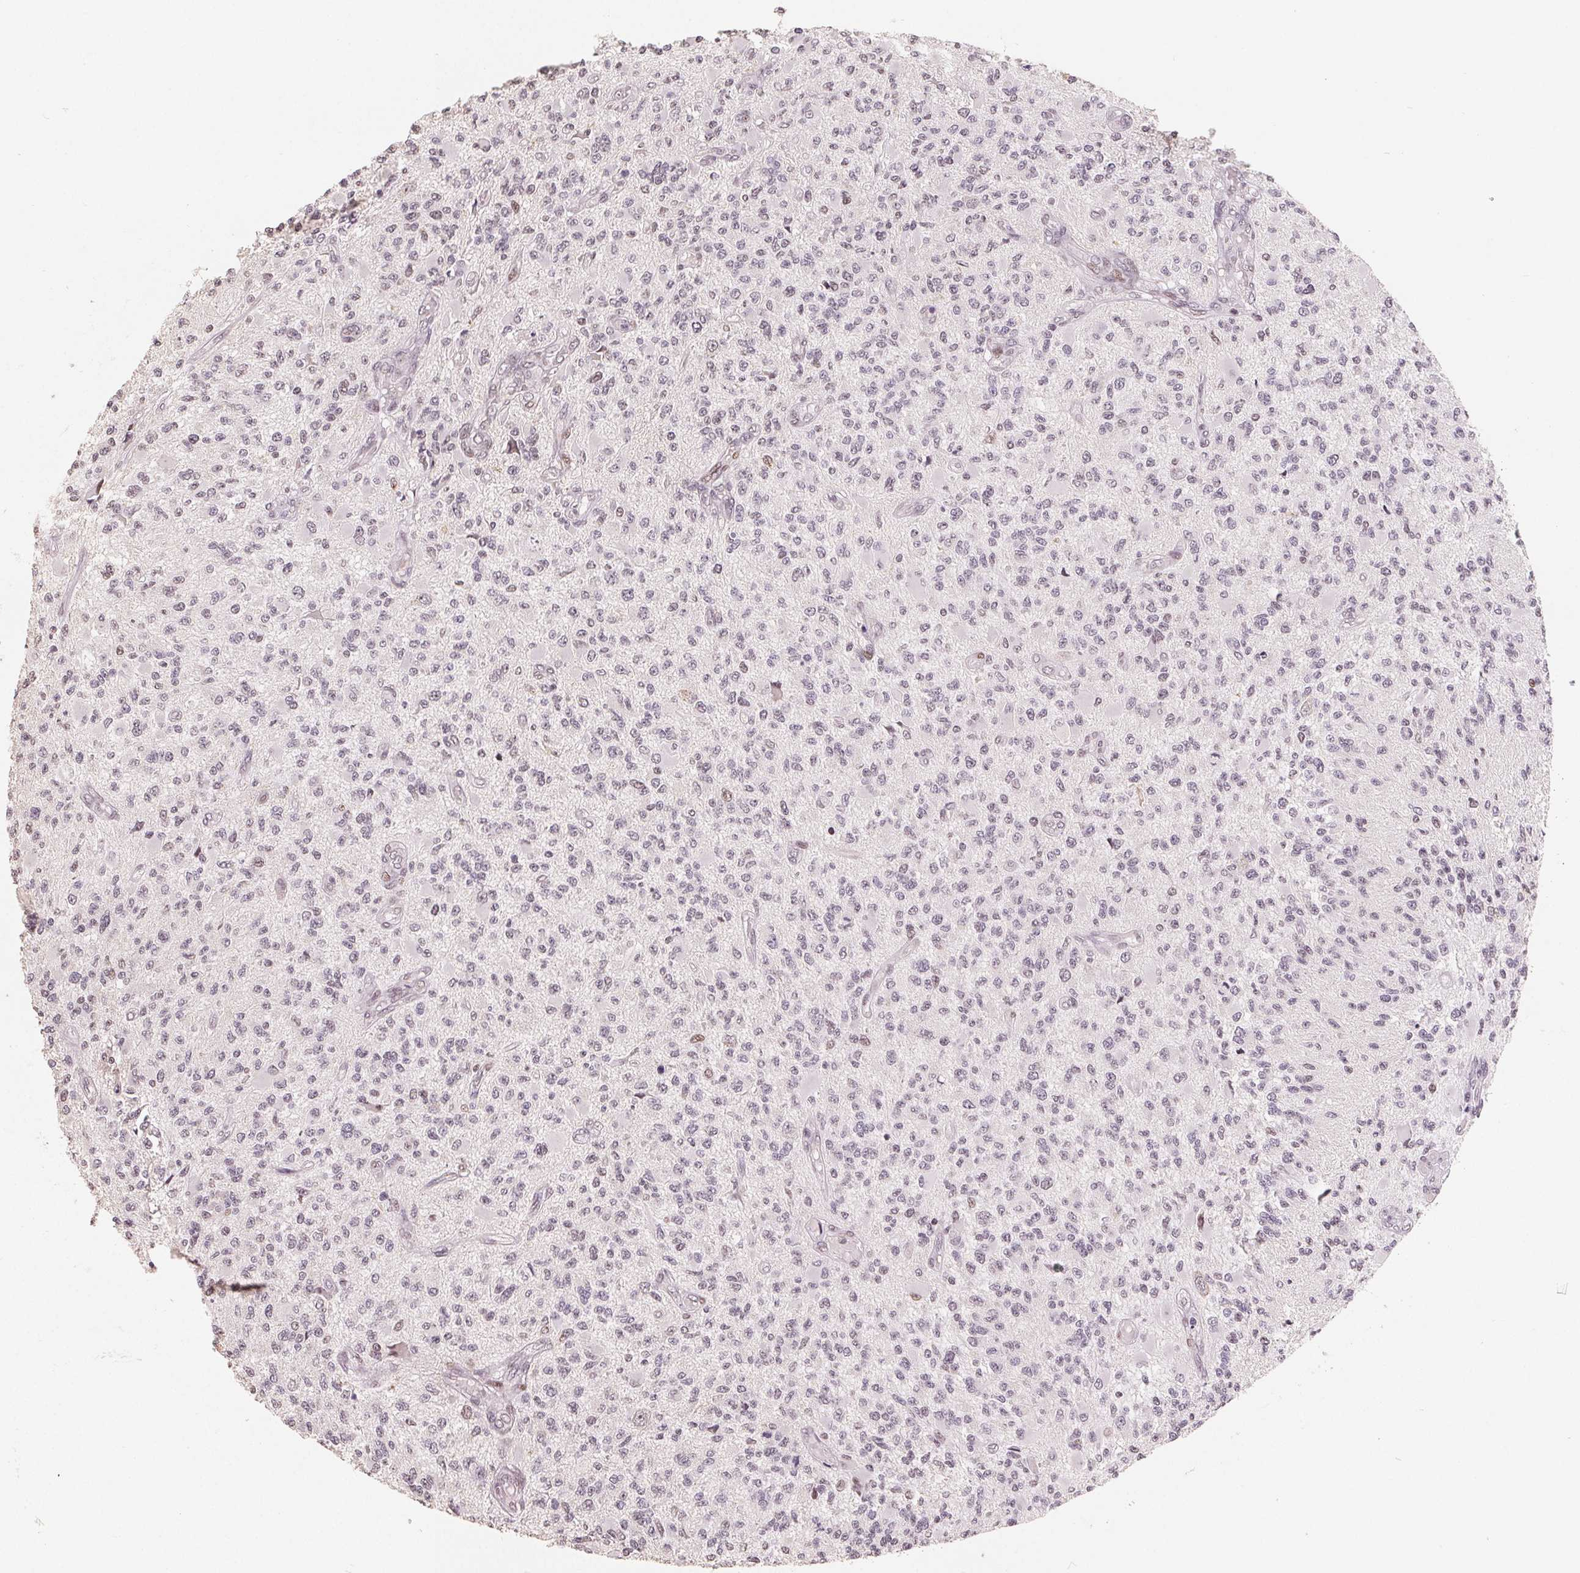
{"staining": {"intensity": "negative", "quantity": "none", "location": "none"}, "tissue": "glioma", "cell_type": "Tumor cells", "image_type": "cancer", "snomed": [{"axis": "morphology", "description": "Glioma, malignant, High grade"}, {"axis": "topography", "description": "Brain"}], "caption": "Photomicrograph shows no significant protein staining in tumor cells of malignant high-grade glioma. (DAB (3,3'-diaminobenzidine) immunohistochemistry, high magnification).", "gene": "CCDC138", "patient": {"sex": "female", "age": 63}}